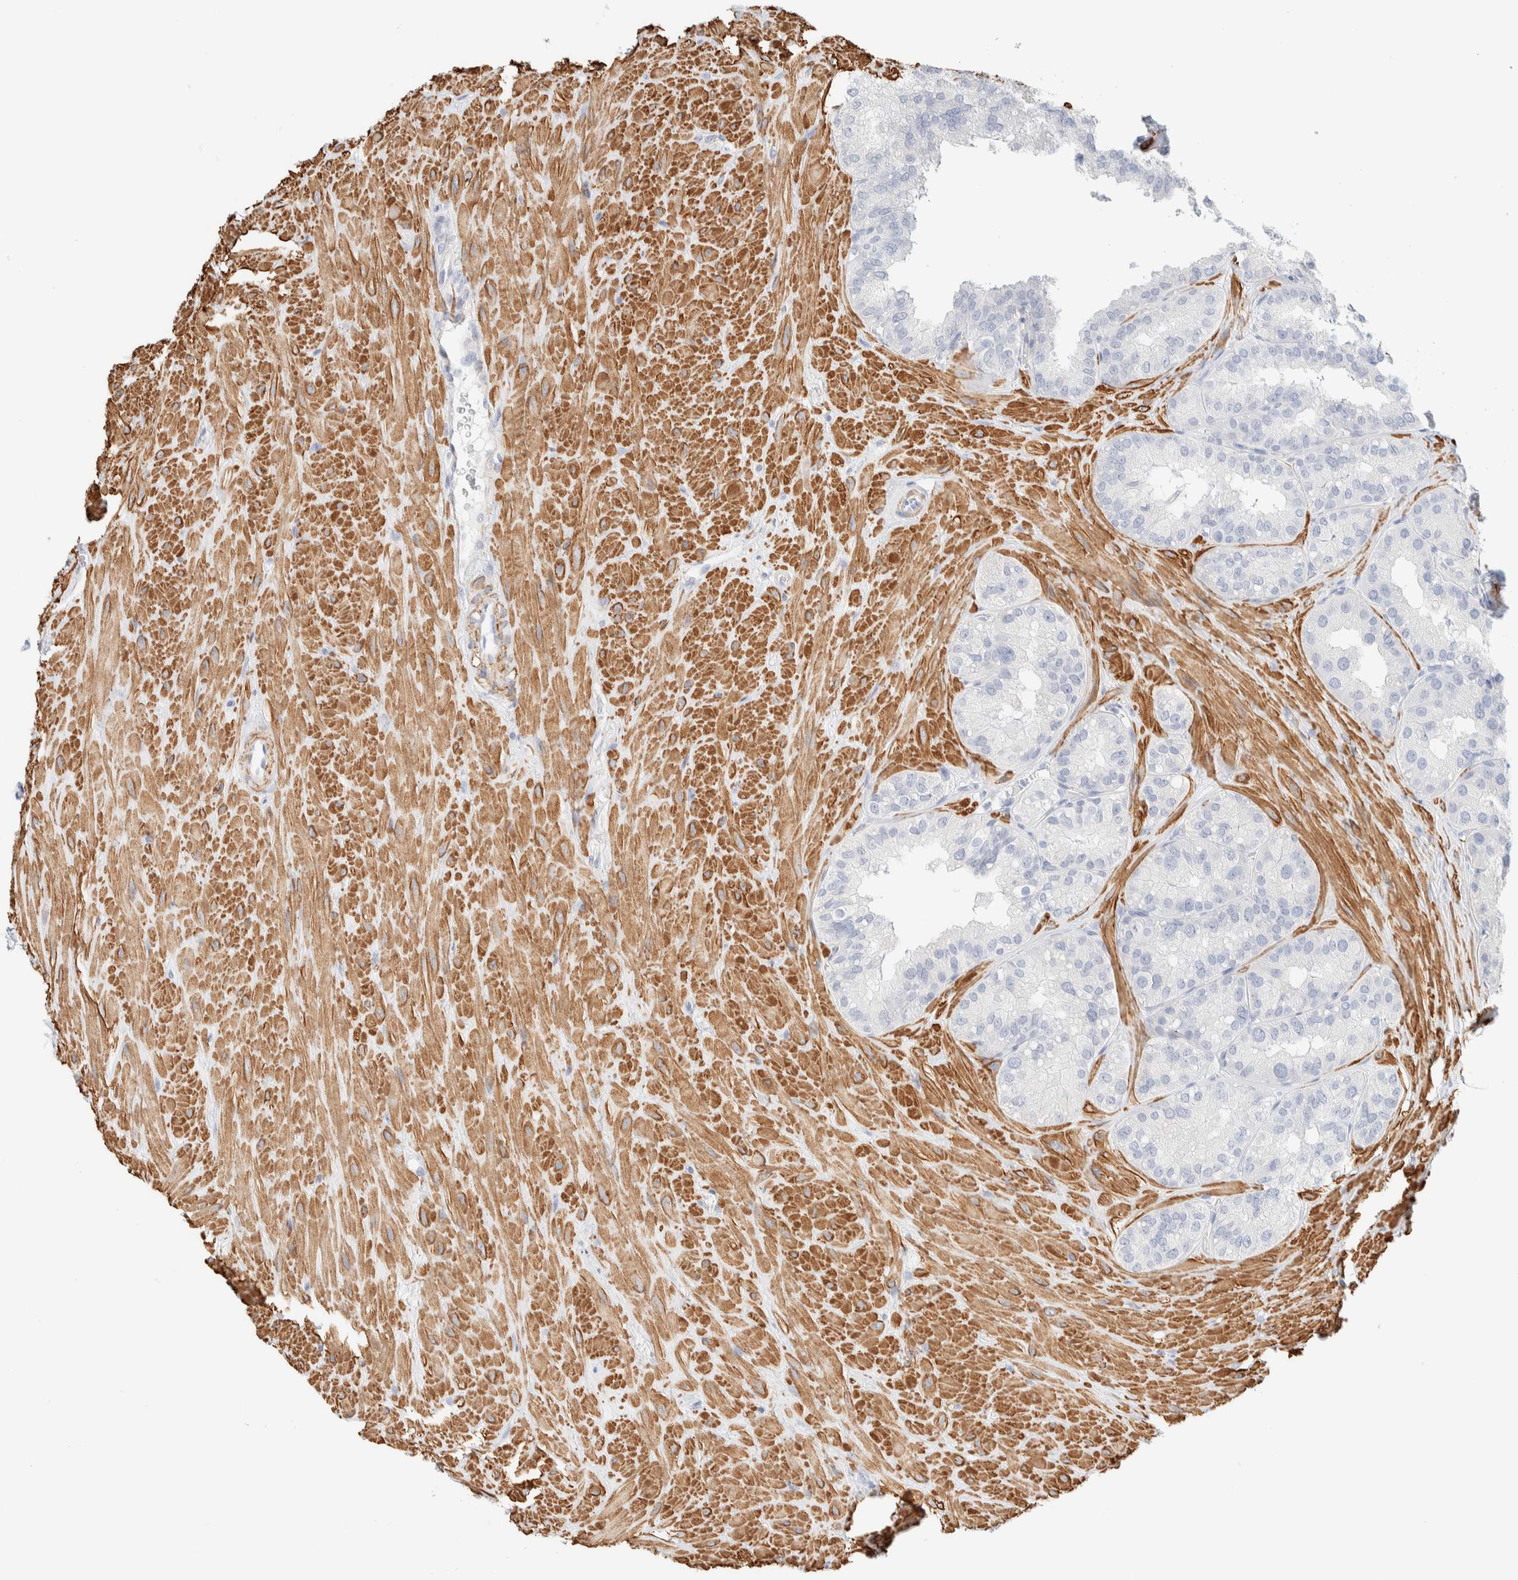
{"staining": {"intensity": "negative", "quantity": "none", "location": "none"}, "tissue": "seminal vesicle", "cell_type": "Glandular cells", "image_type": "normal", "snomed": [{"axis": "morphology", "description": "Normal tissue, NOS"}, {"axis": "topography", "description": "Prostate"}, {"axis": "topography", "description": "Seminal veicle"}], "caption": "DAB immunohistochemical staining of unremarkable seminal vesicle reveals no significant expression in glandular cells.", "gene": "AFMID", "patient": {"sex": "male", "age": 51}}